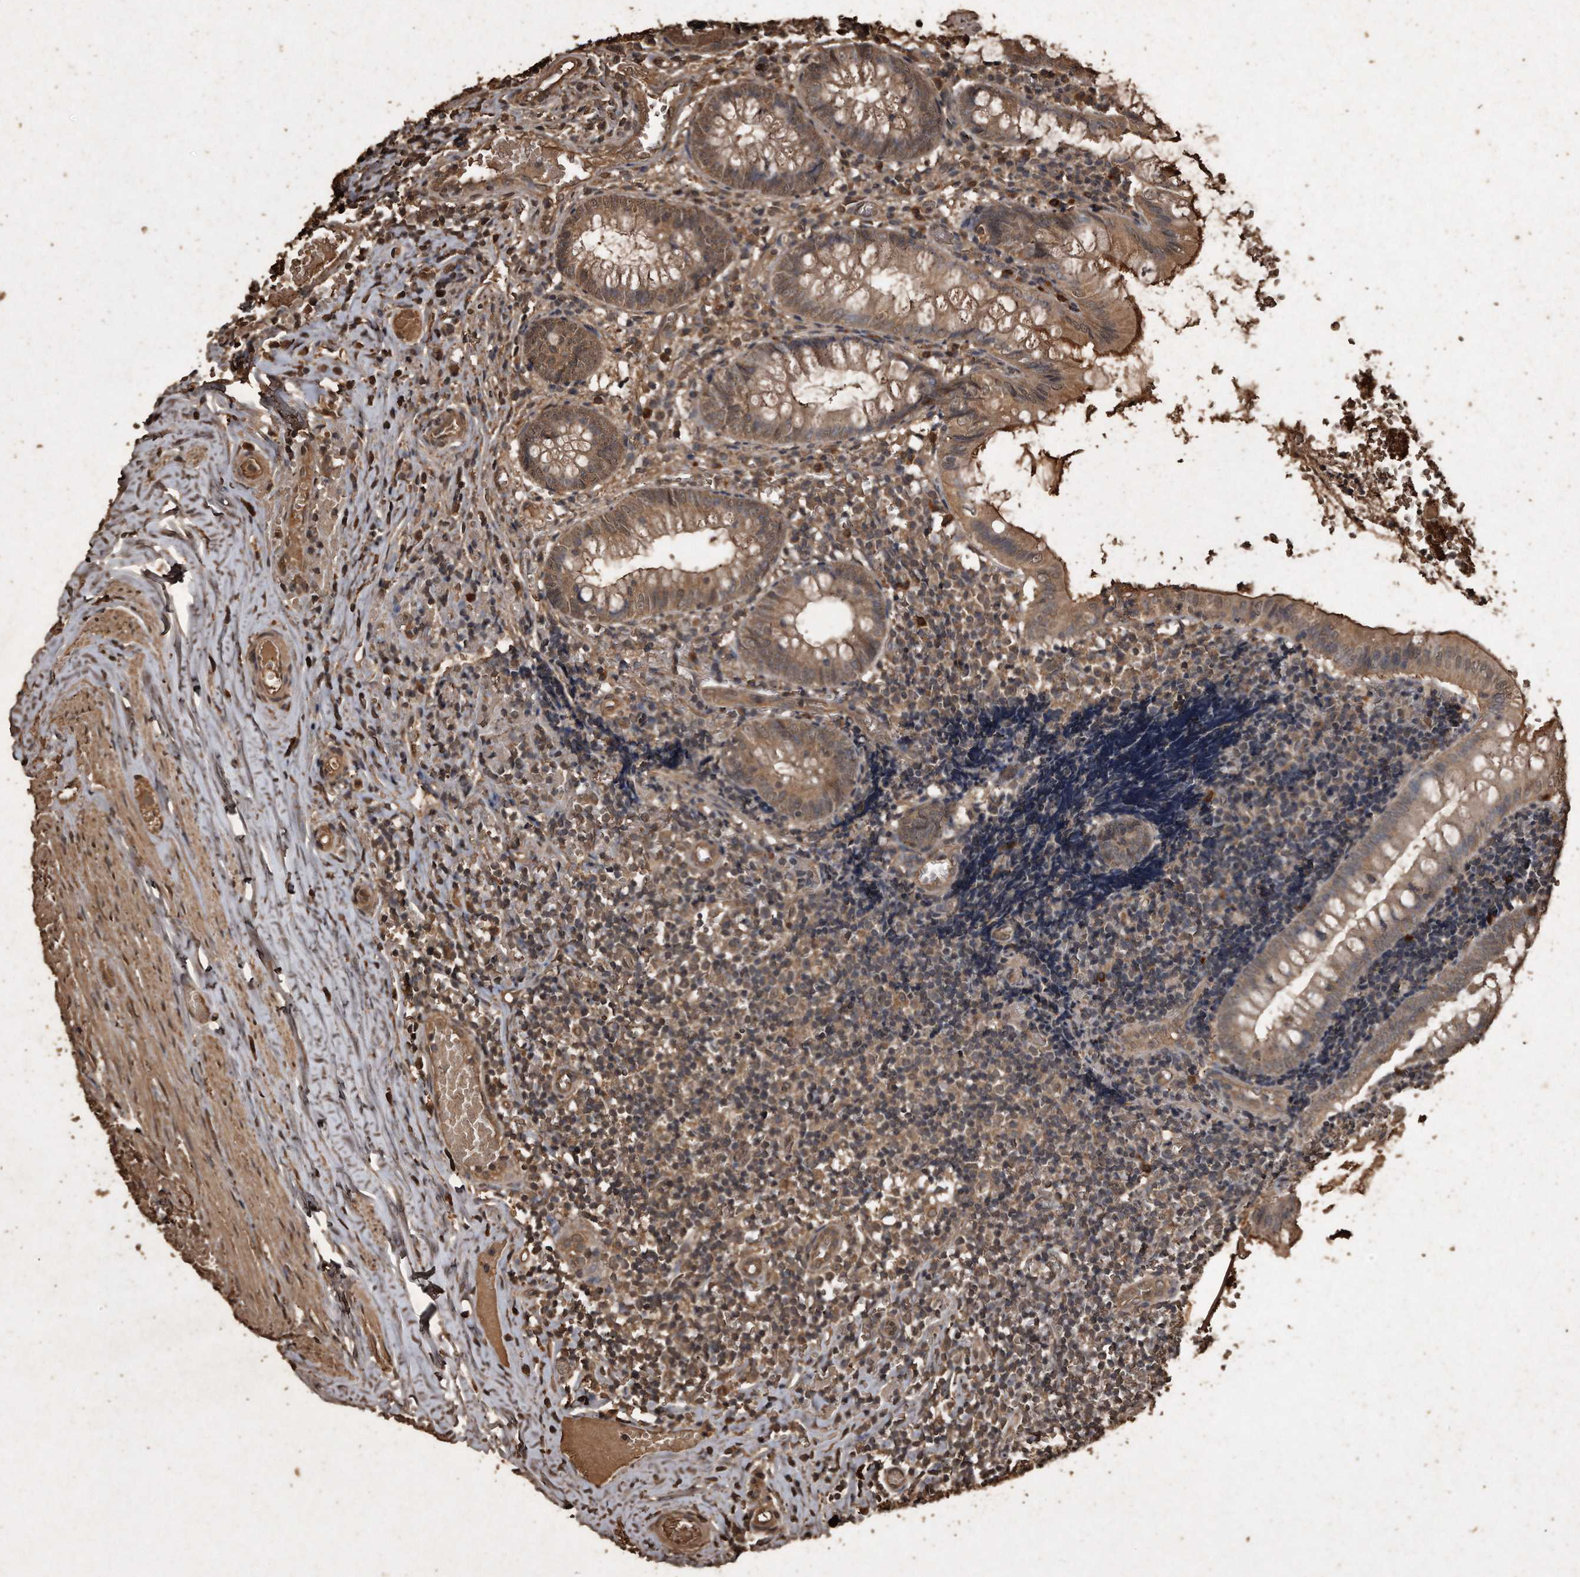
{"staining": {"intensity": "moderate", "quantity": ">75%", "location": "cytoplasmic/membranous"}, "tissue": "appendix", "cell_type": "Glandular cells", "image_type": "normal", "snomed": [{"axis": "morphology", "description": "Normal tissue, NOS"}, {"axis": "topography", "description": "Appendix"}], "caption": "This histopathology image shows unremarkable appendix stained with IHC to label a protein in brown. The cytoplasmic/membranous of glandular cells show moderate positivity for the protein. Nuclei are counter-stained blue.", "gene": "CFLAR", "patient": {"sex": "male", "age": 8}}